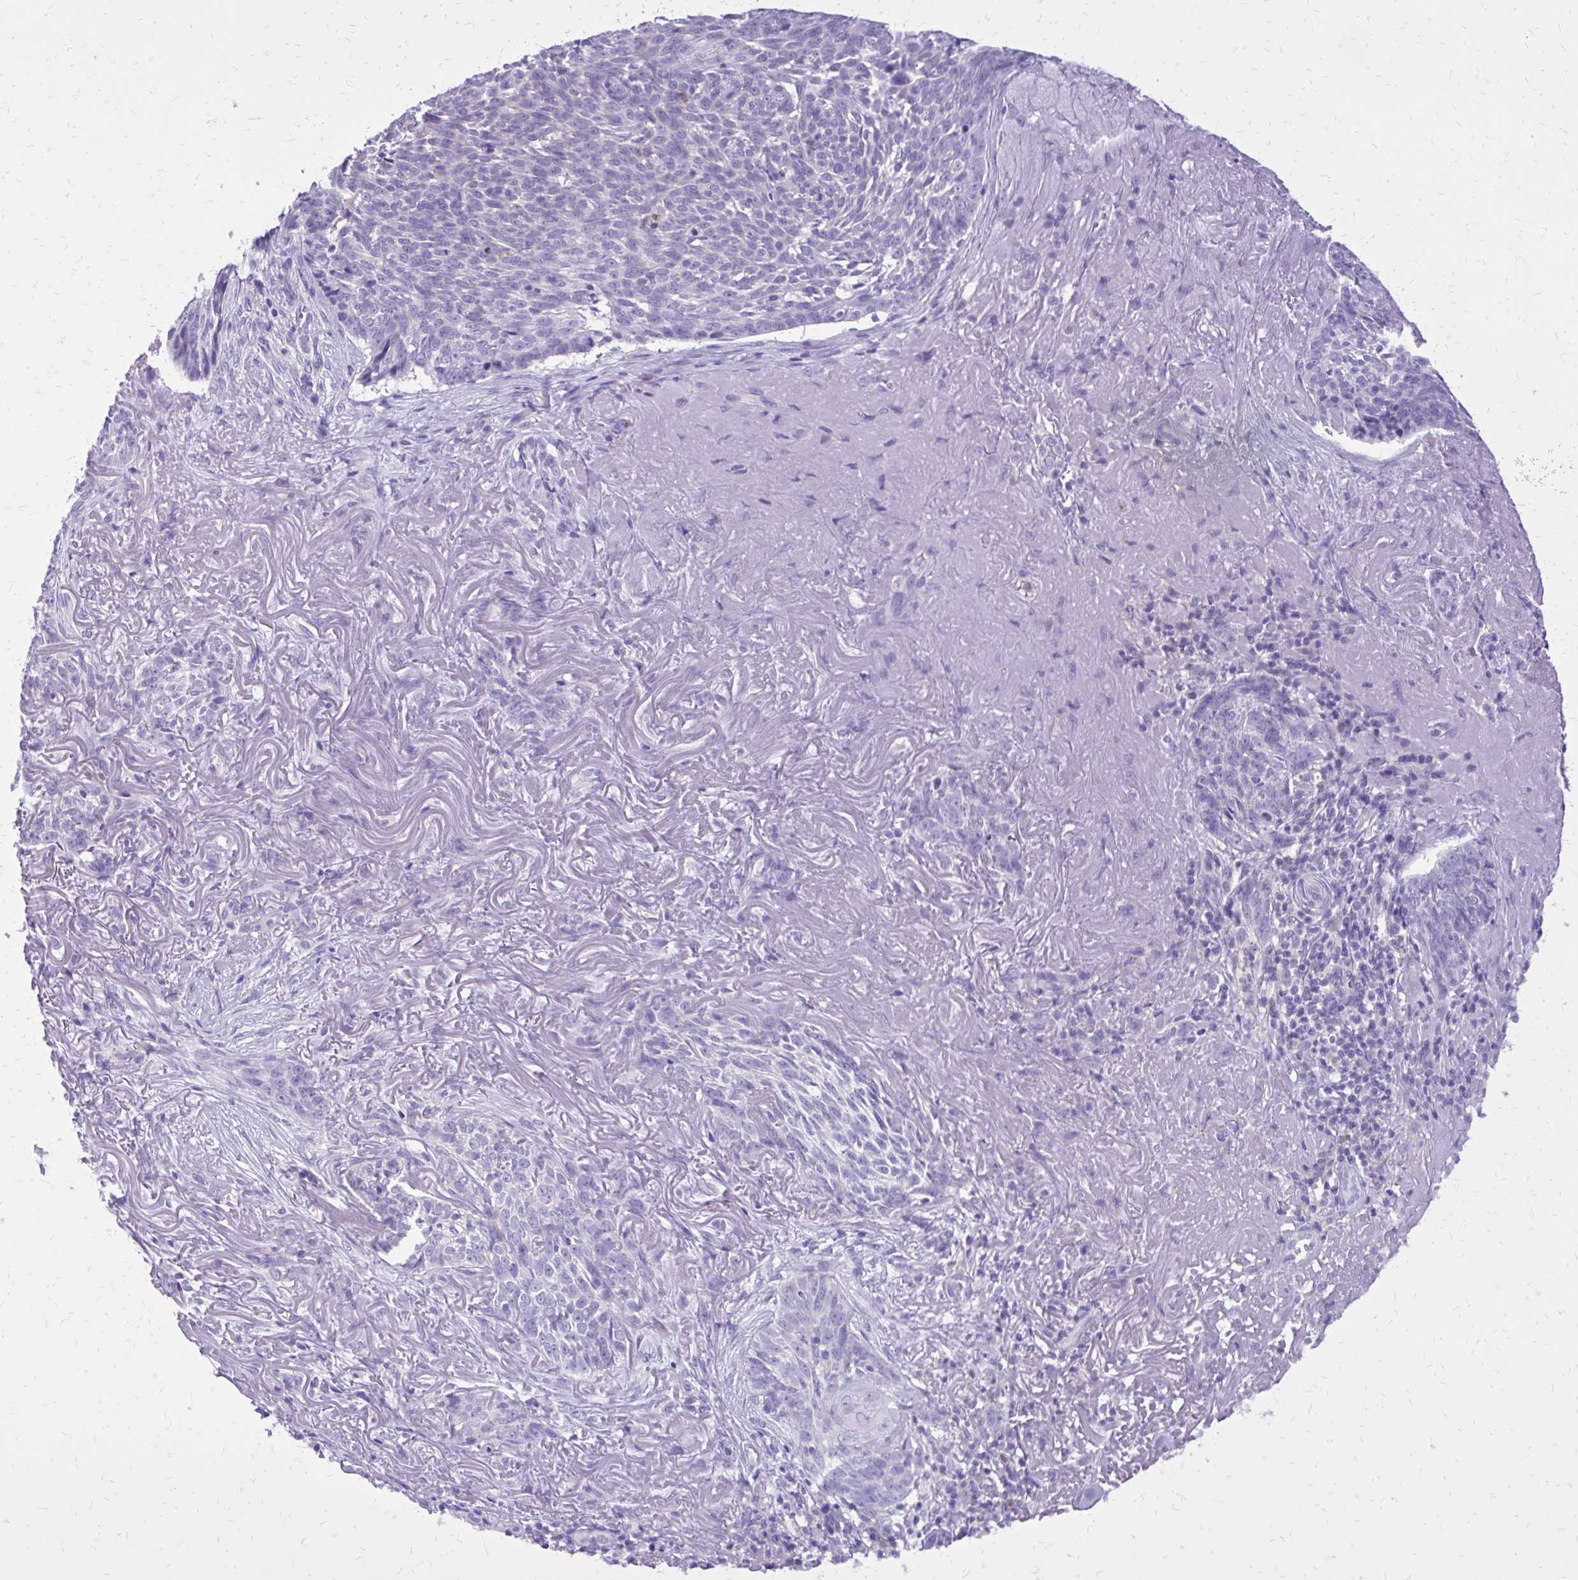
{"staining": {"intensity": "negative", "quantity": "none", "location": "none"}, "tissue": "skin cancer", "cell_type": "Tumor cells", "image_type": "cancer", "snomed": [{"axis": "morphology", "description": "Basal cell carcinoma"}, {"axis": "topography", "description": "Skin"}, {"axis": "topography", "description": "Skin of face"}], "caption": "Immunohistochemistry (IHC) histopathology image of neoplastic tissue: skin cancer stained with DAB shows no significant protein expression in tumor cells.", "gene": "CAT", "patient": {"sex": "female", "age": 95}}